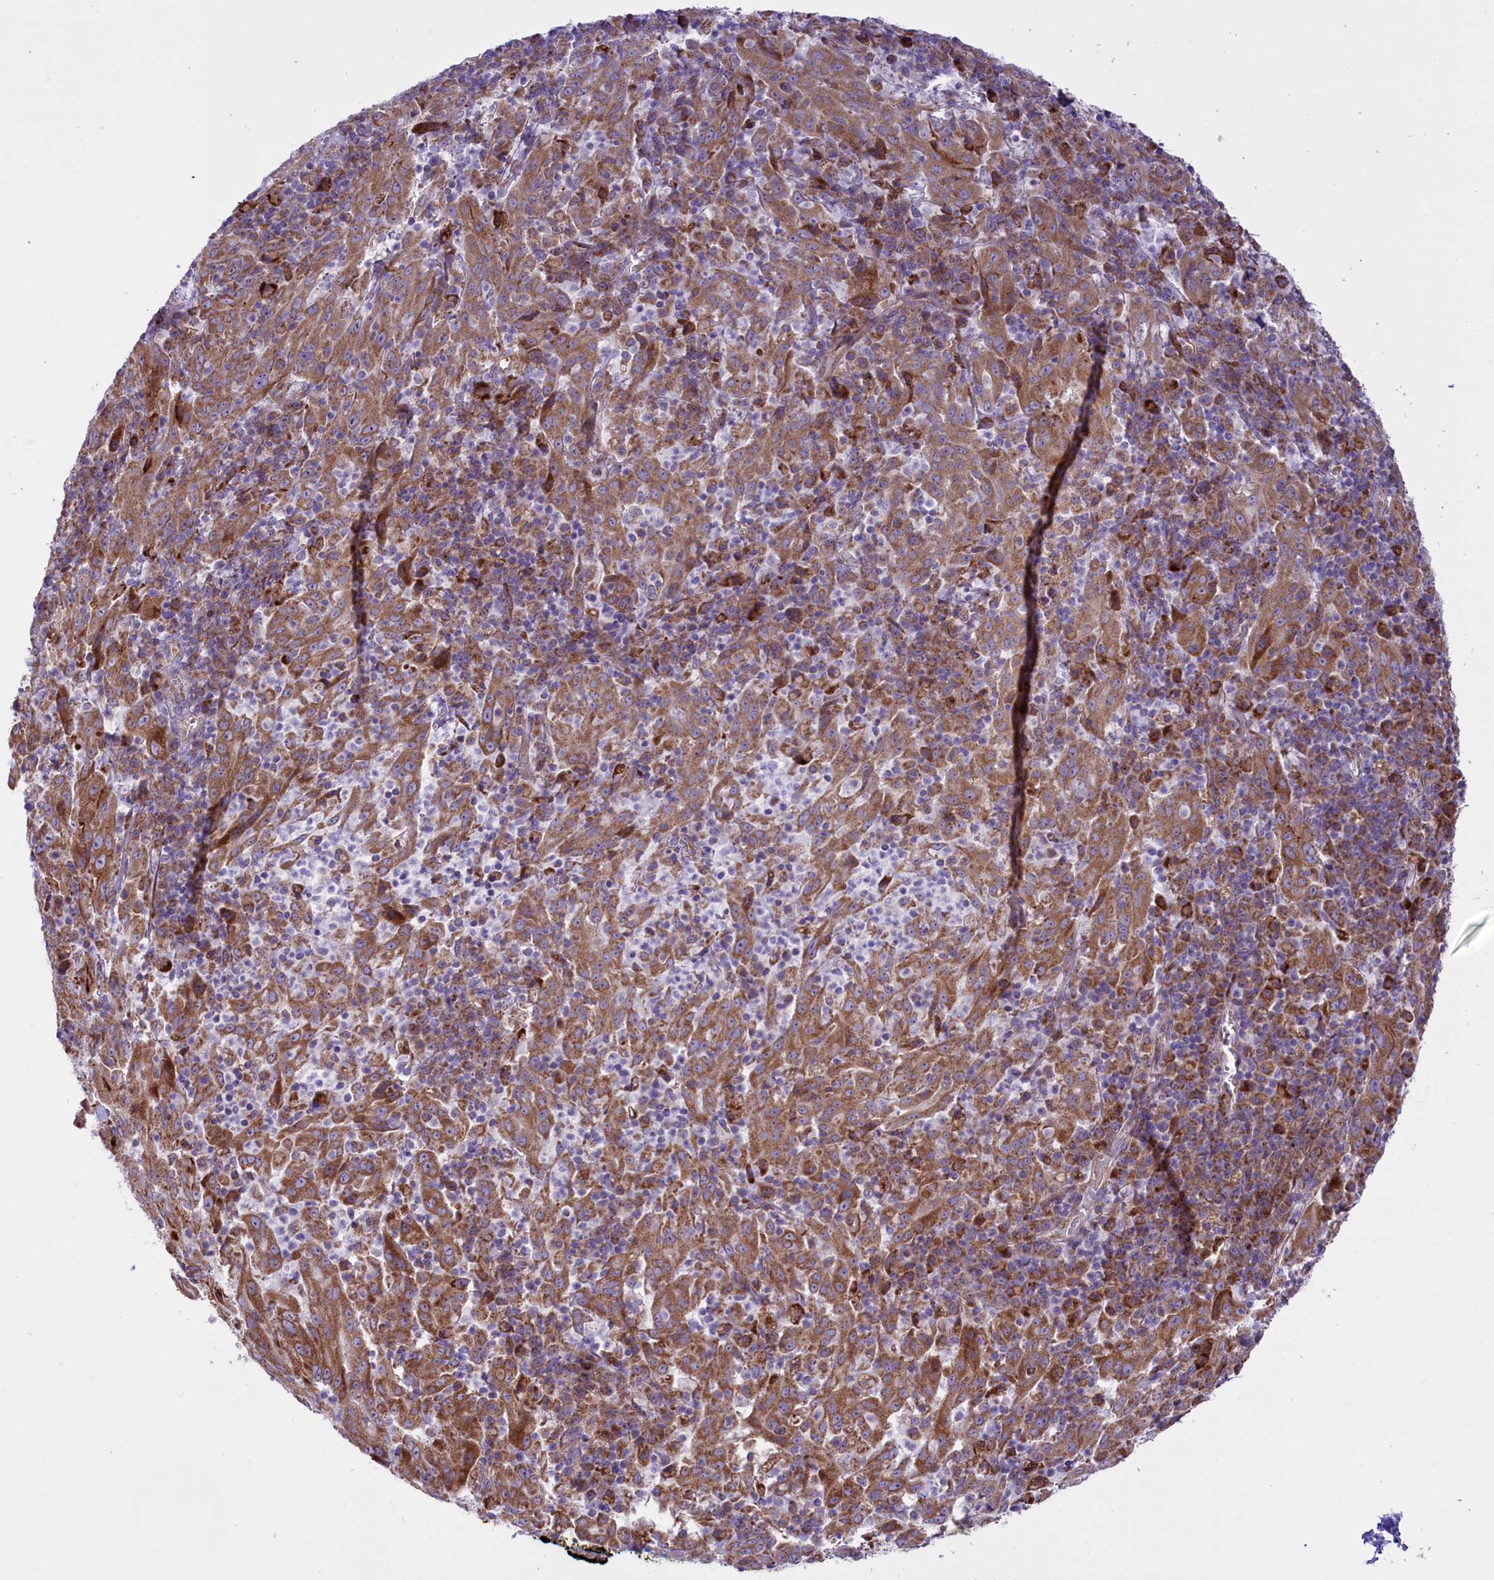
{"staining": {"intensity": "moderate", "quantity": ">75%", "location": "cytoplasmic/membranous"}, "tissue": "pancreatic cancer", "cell_type": "Tumor cells", "image_type": "cancer", "snomed": [{"axis": "morphology", "description": "Adenocarcinoma, NOS"}, {"axis": "topography", "description": "Pancreas"}], "caption": "The micrograph exhibits immunohistochemical staining of pancreatic cancer (adenocarcinoma). There is moderate cytoplasmic/membranous expression is seen in about >75% of tumor cells.", "gene": "PTPRU", "patient": {"sex": "male", "age": 63}}